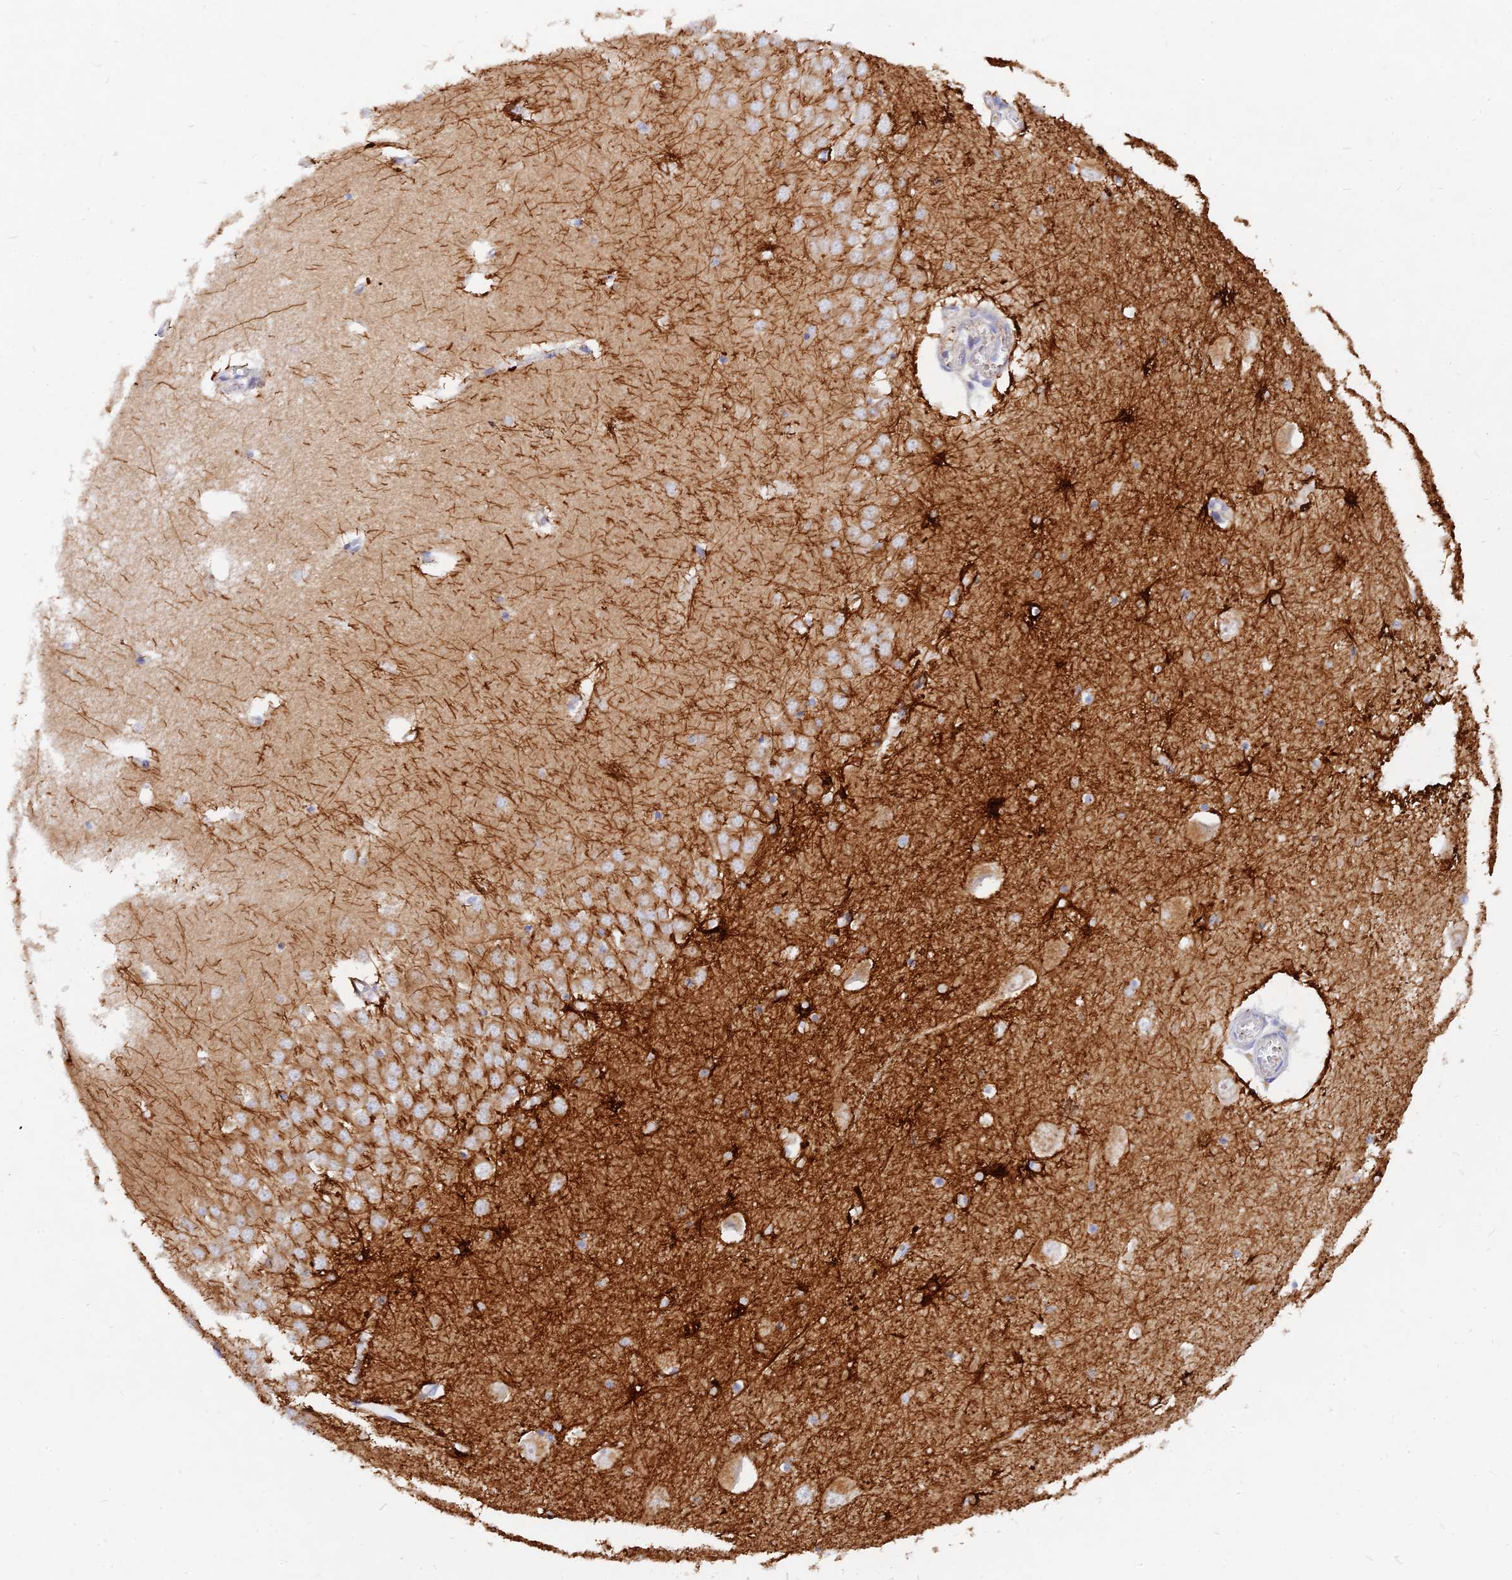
{"staining": {"intensity": "strong", "quantity": "<25%", "location": "cytoplasmic/membranous"}, "tissue": "hippocampus", "cell_type": "Glial cells", "image_type": "normal", "snomed": [{"axis": "morphology", "description": "Normal tissue, NOS"}, {"axis": "topography", "description": "Hippocampus"}], "caption": "Protein staining demonstrates strong cytoplasmic/membranous positivity in about <25% of glial cells in normal hippocampus.", "gene": "MROH1", "patient": {"sex": "male", "age": 70}}